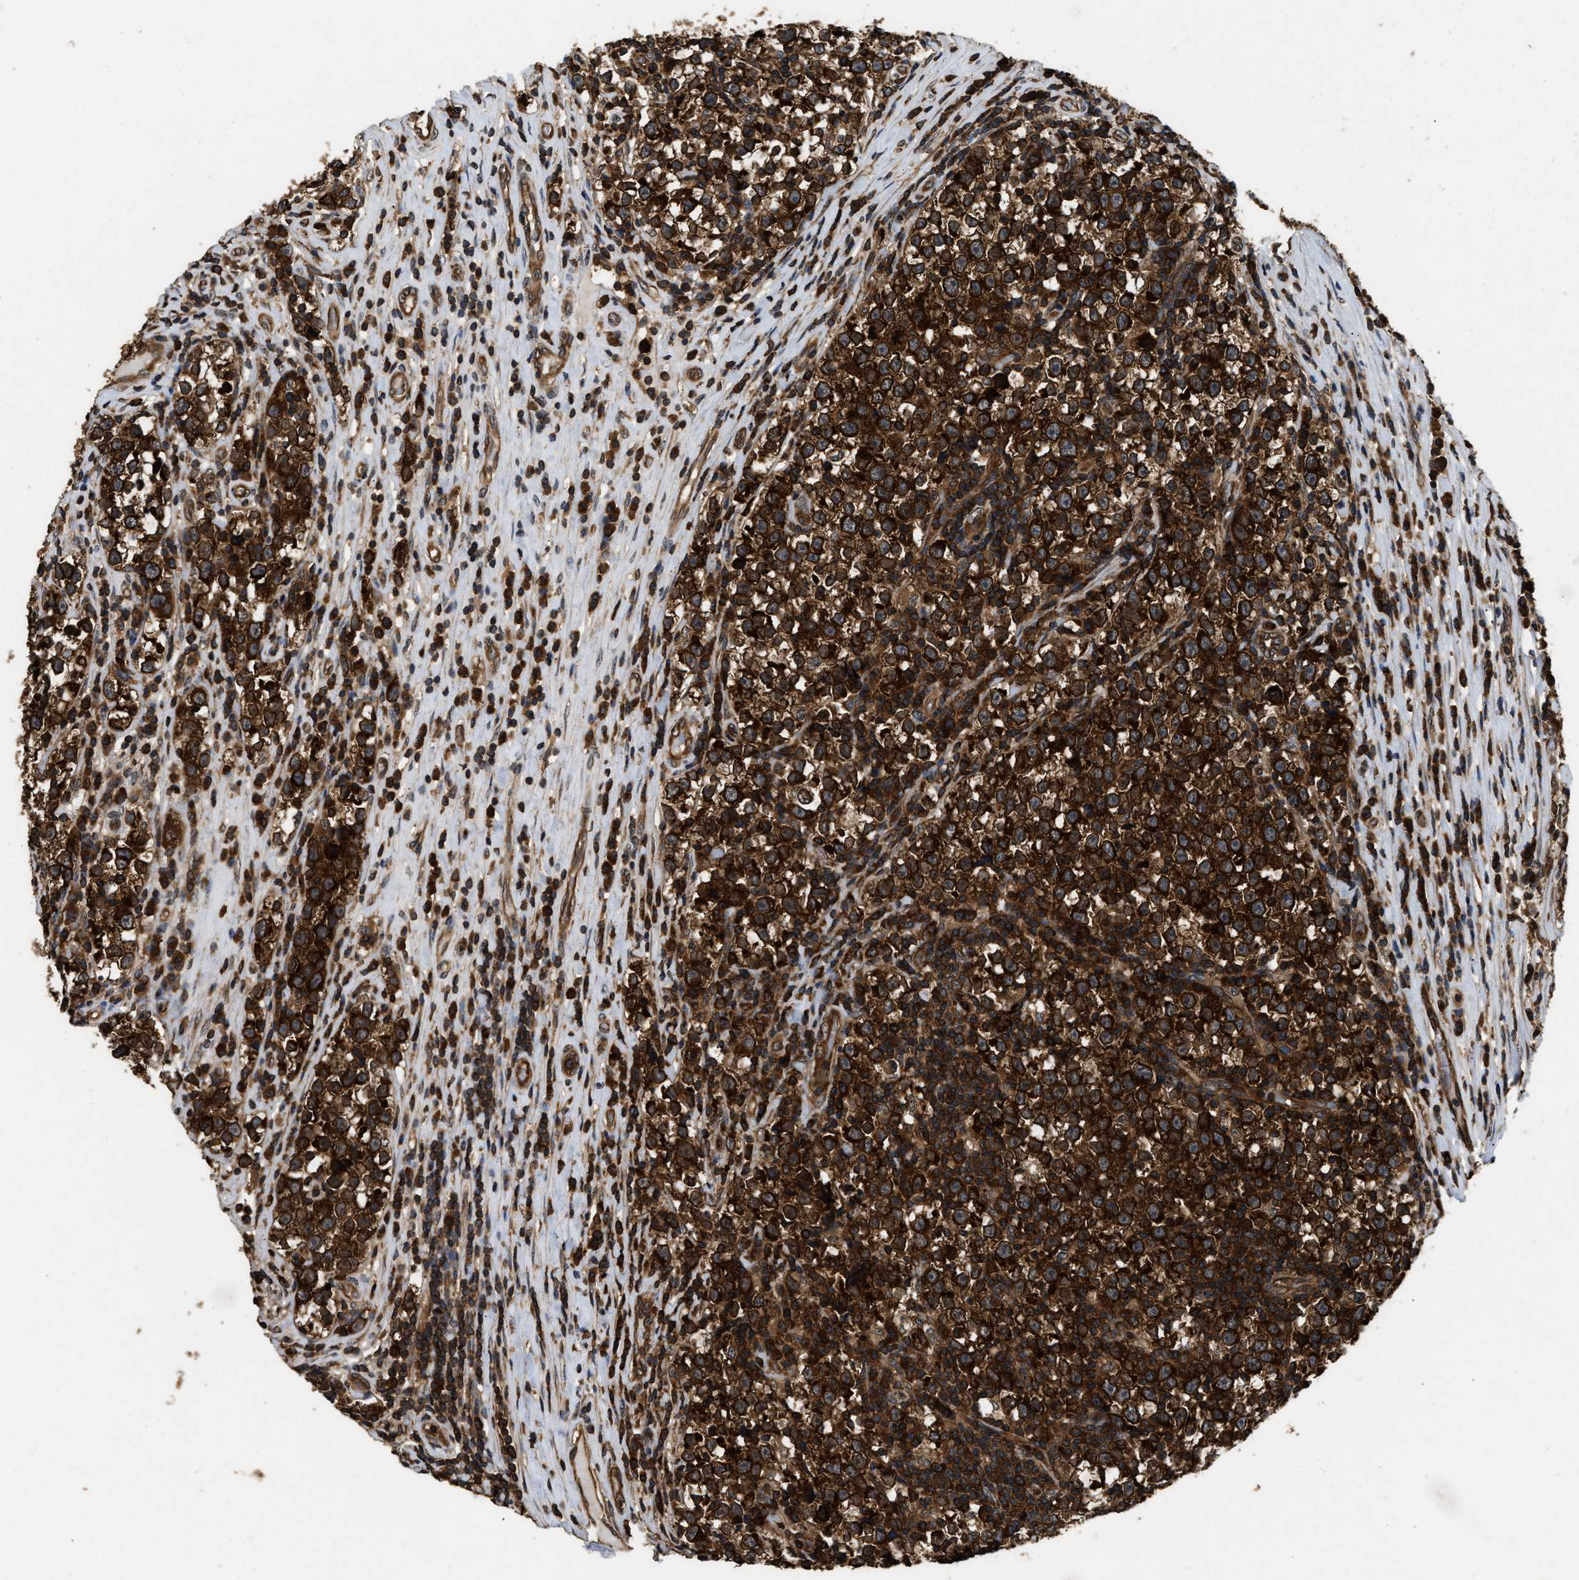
{"staining": {"intensity": "strong", "quantity": ">75%", "location": "cytoplasmic/membranous"}, "tissue": "testis cancer", "cell_type": "Tumor cells", "image_type": "cancer", "snomed": [{"axis": "morphology", "description": "Normal tissue, NOS"}, {"axis": "morphology", "description": "Seminoma, NOS"}, {"axis": "topography", "description": "Testis"}], "caption": "The image displays staining of seminoma (testis), revealing strong cytoplasmic/membranous protein positivity (brown color) within tumor cells.", "gene": "DNAJC2", "patient": {"sex": "male", "age": 43}}